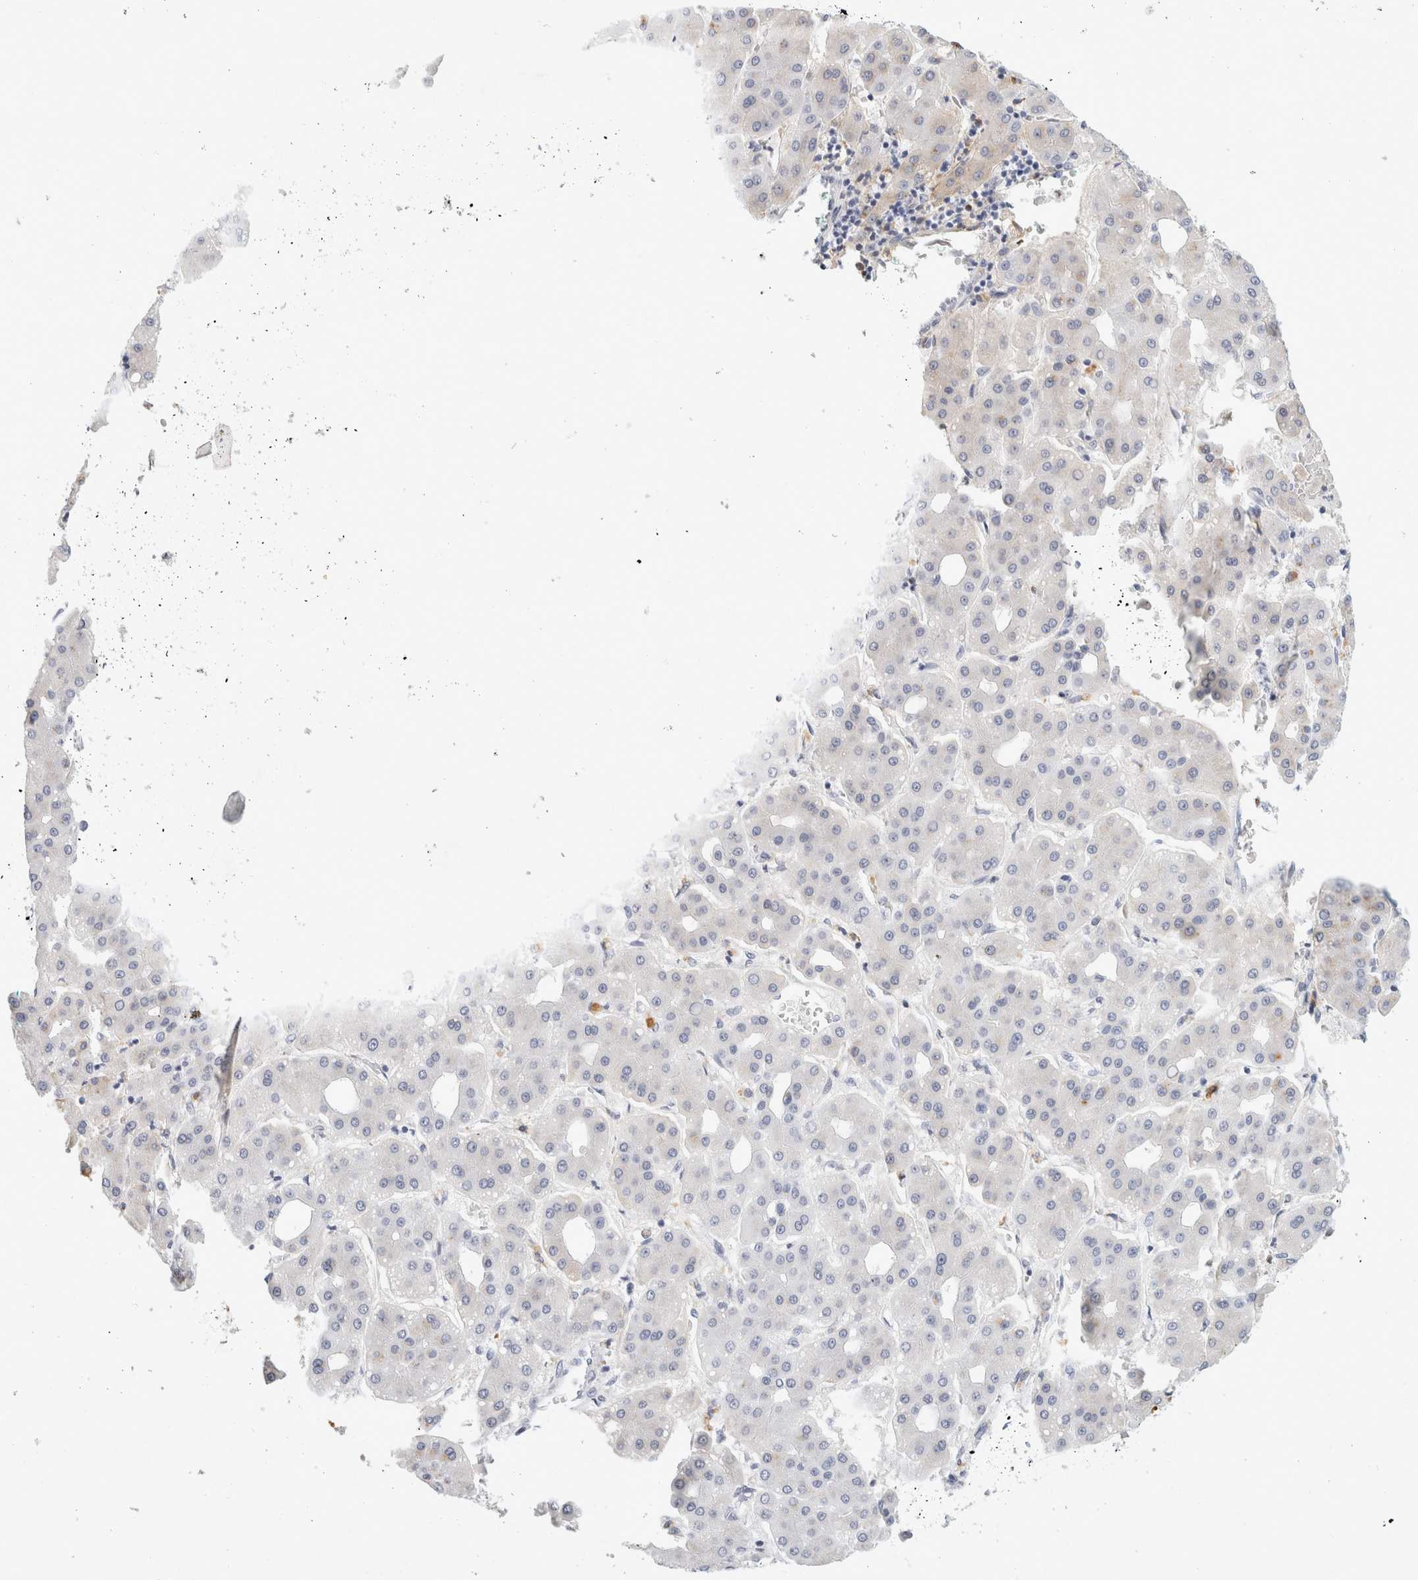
{"staining": {"intensity": "negative", "quantity": "none", "location": "none"}, "tissue": "liver cancer", "cell_type": "Tumor cells", "image_type": "cancer", "snomed": [{"axis": "morphology", "description": "Carcinoma, Hepatocellular, NOS"}, {"axis": "topography", "description": "Liver"}], "caption": "Hepatocellular carcinoma (liver) was stained to show a protein in brown. There is no significant staining in tumor cells. (Stains: DAB immunohistochemistry (IHC) with hematoxylin counter stain, Microscopy: brightfield microscopy at high magnification).", "gene": "FGL2", "patient": {"sex": "male", "age": 65}}